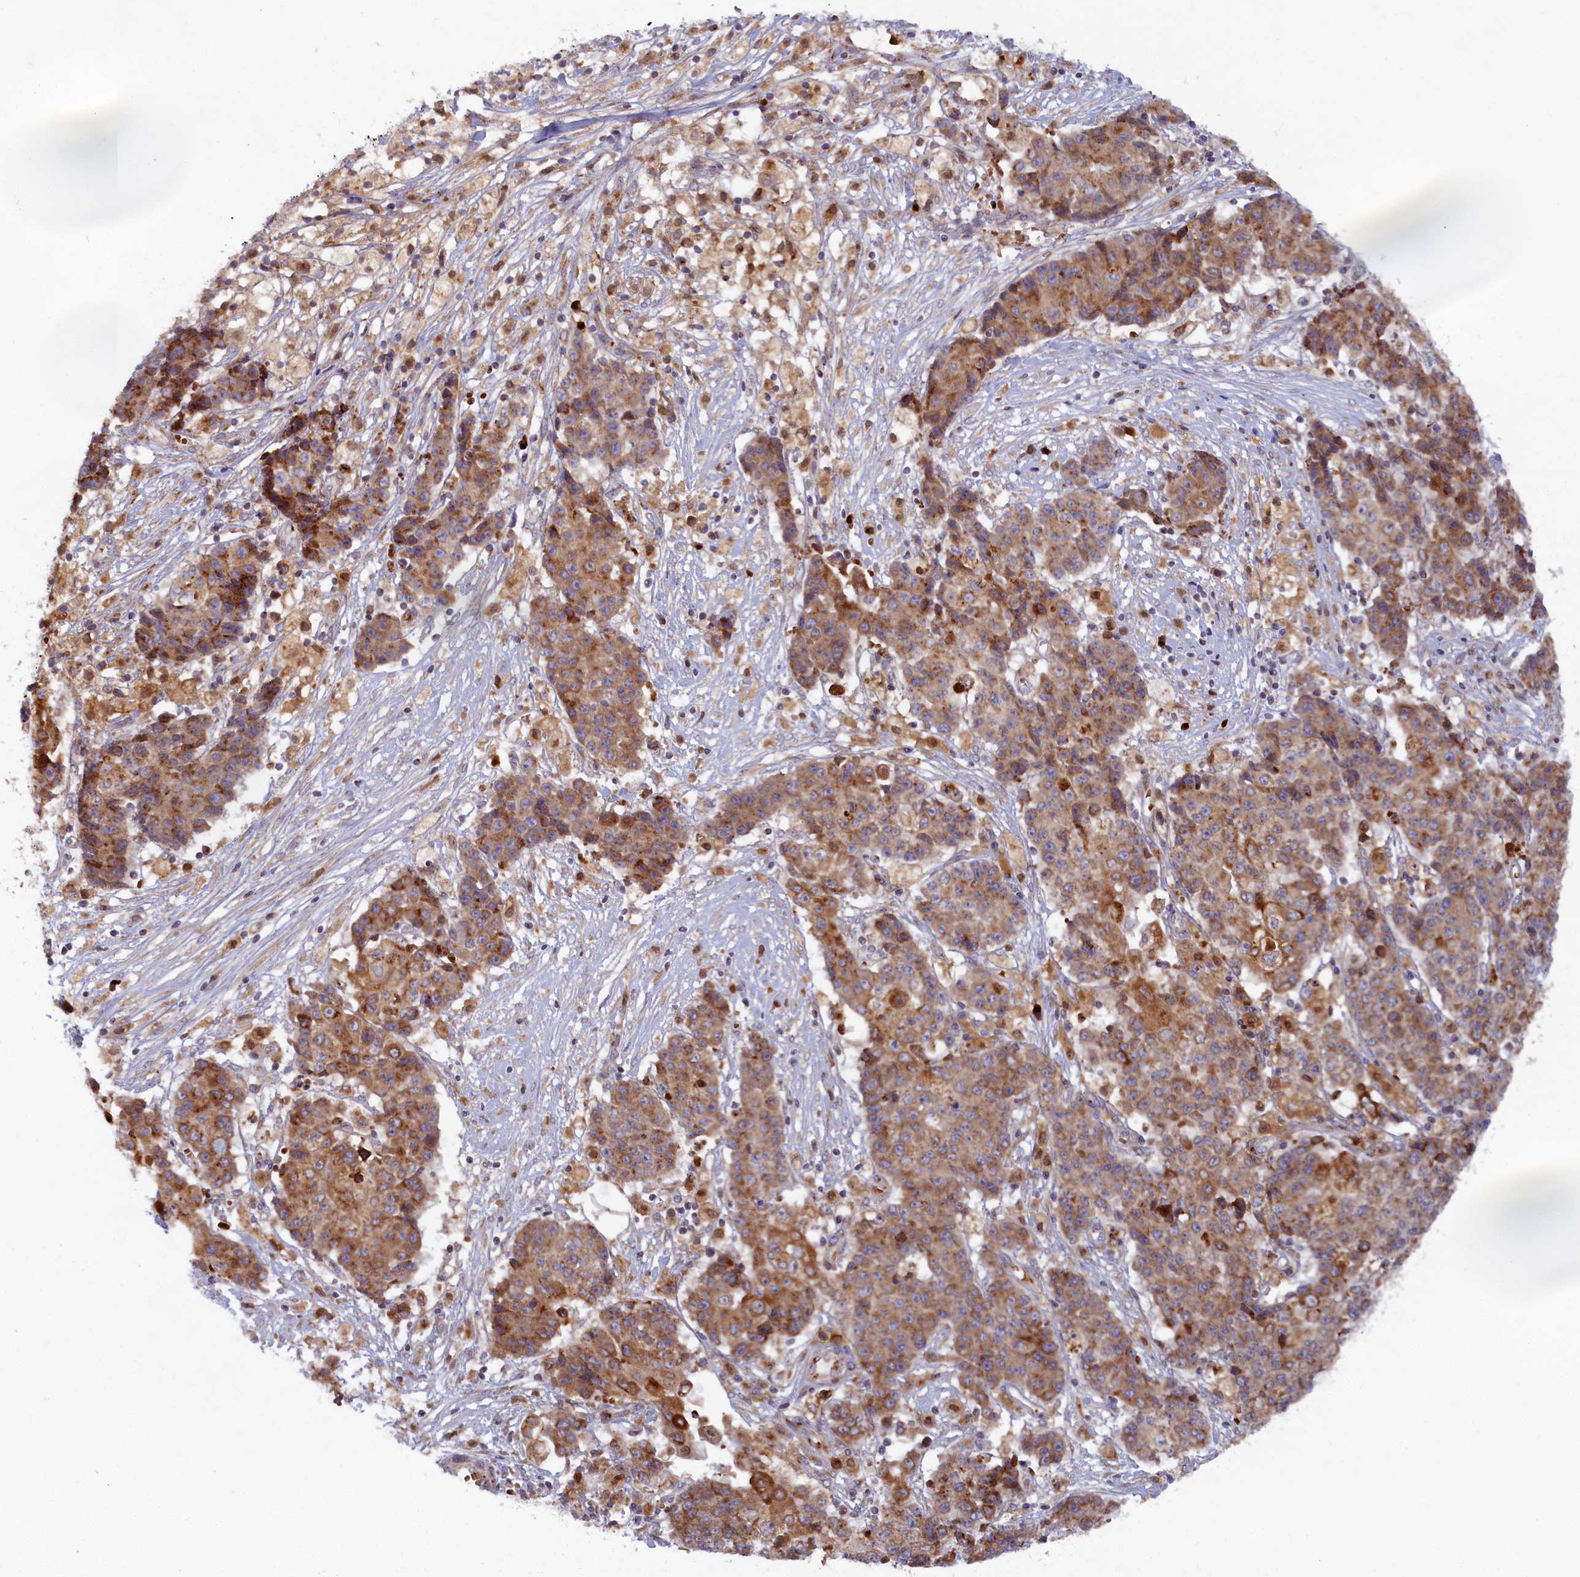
{"staining": {"intensity": "moderate", "quantity": ">75%", "location": "cytoplasmic/membranous"}, "tissue": "ovarian cancer", "cell_type": "Tumor cells", "image_type": "cancer", "snomed": [{"axis": "morphology", "description": "Carcinoma, endometroid"}, {"axis": "topography", "description": "Ovary"}], "caption": "Protein staining exhibits moderate cytoplasmic/membranous staining in approximately >75% of tumor cells in endometroid carcinoma (ovarian).", "gene": "BLVRB", "patient": {"sex": "female", "age": 42}}